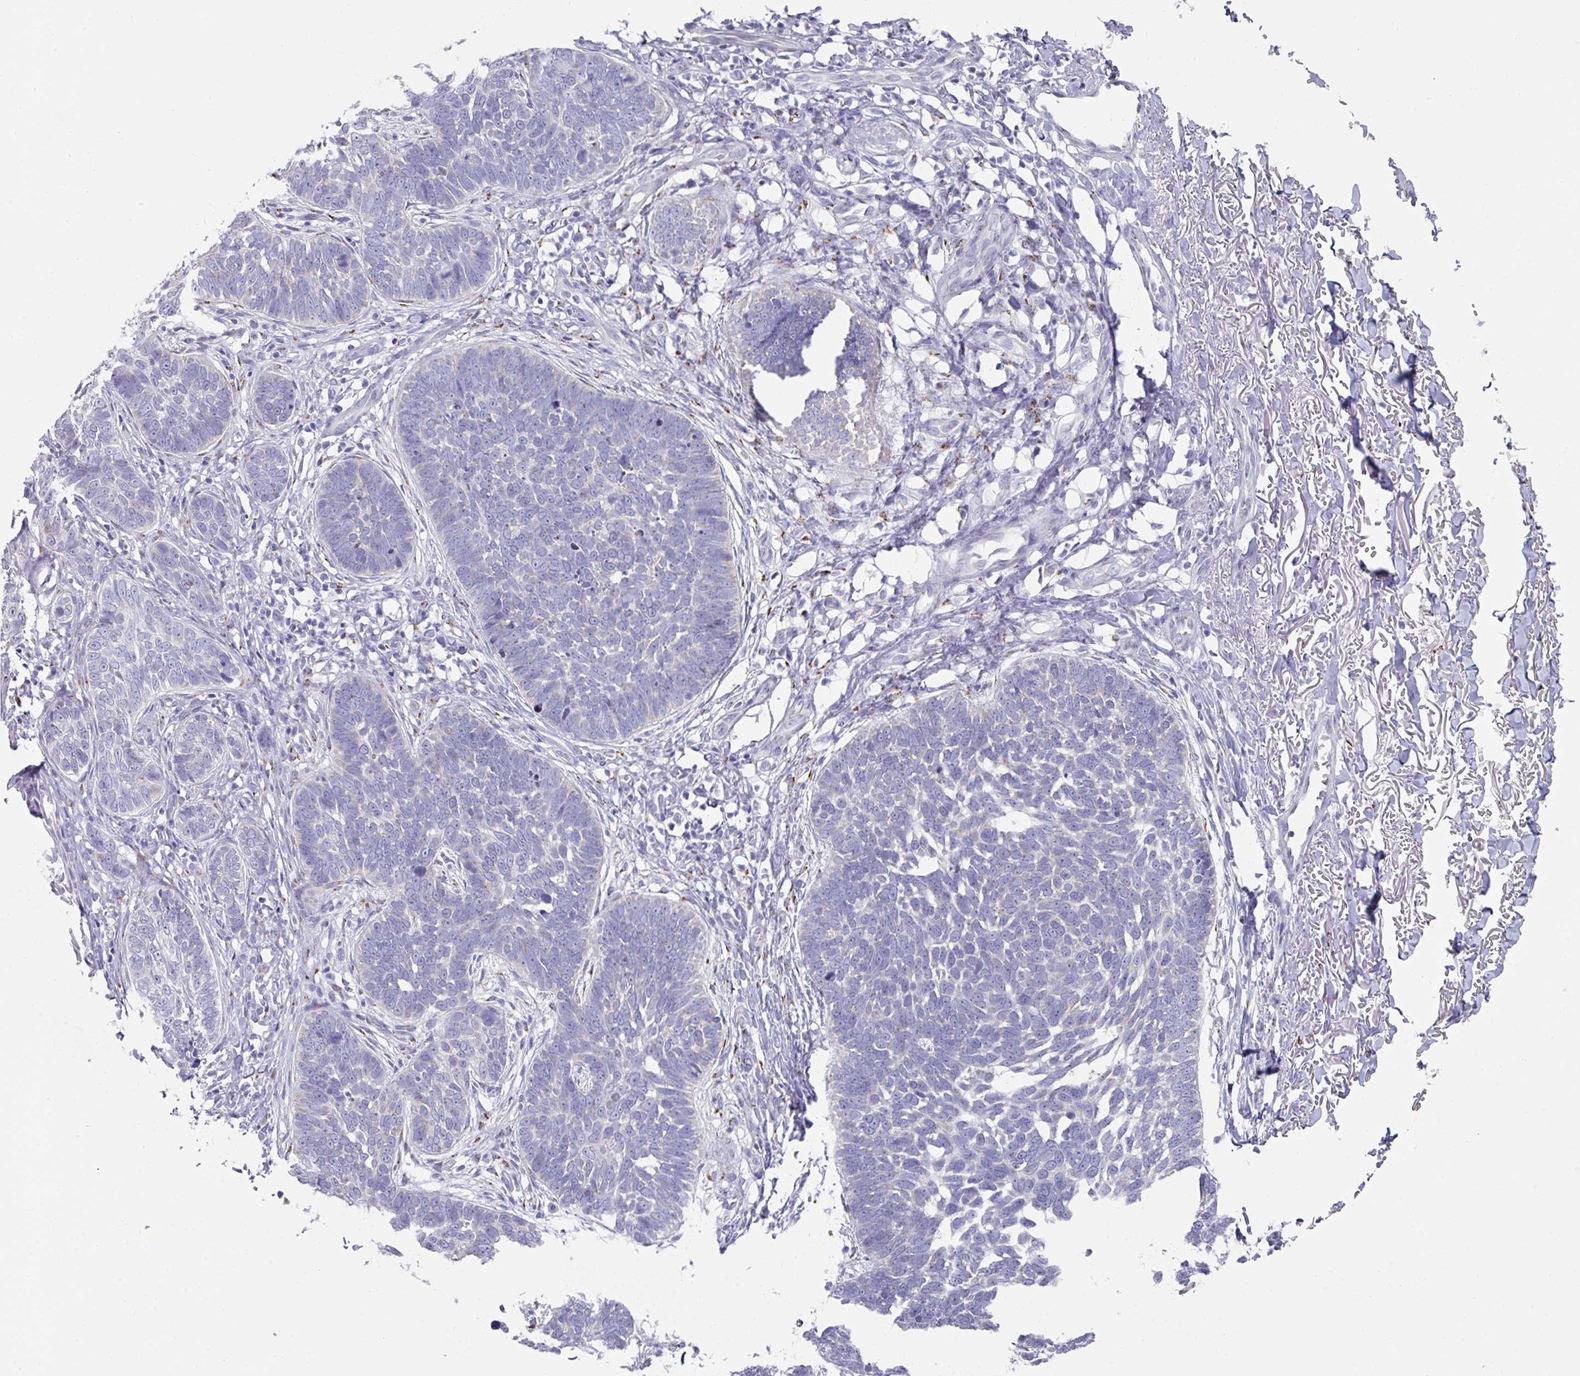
{"staining": {"intensity": "negative", "quantity": "none", "location": "none"}, "tissue": "skin cancer", "cell_type": "Tumor cells", "image_type": "cancer", "snomed": [{"axis": "morphology", "description": "Normal tissue, NOS"}, {"axis": "morphology", "description": "Basal cell carcinoma"}, {"axis": "topography", "description": "Skin"}], "caption": "IHC of human skin cancer exhibits no expression in tumor cells.", "gene": "VKORC1L1", "patient": {"sex": "male", "age": 77}}